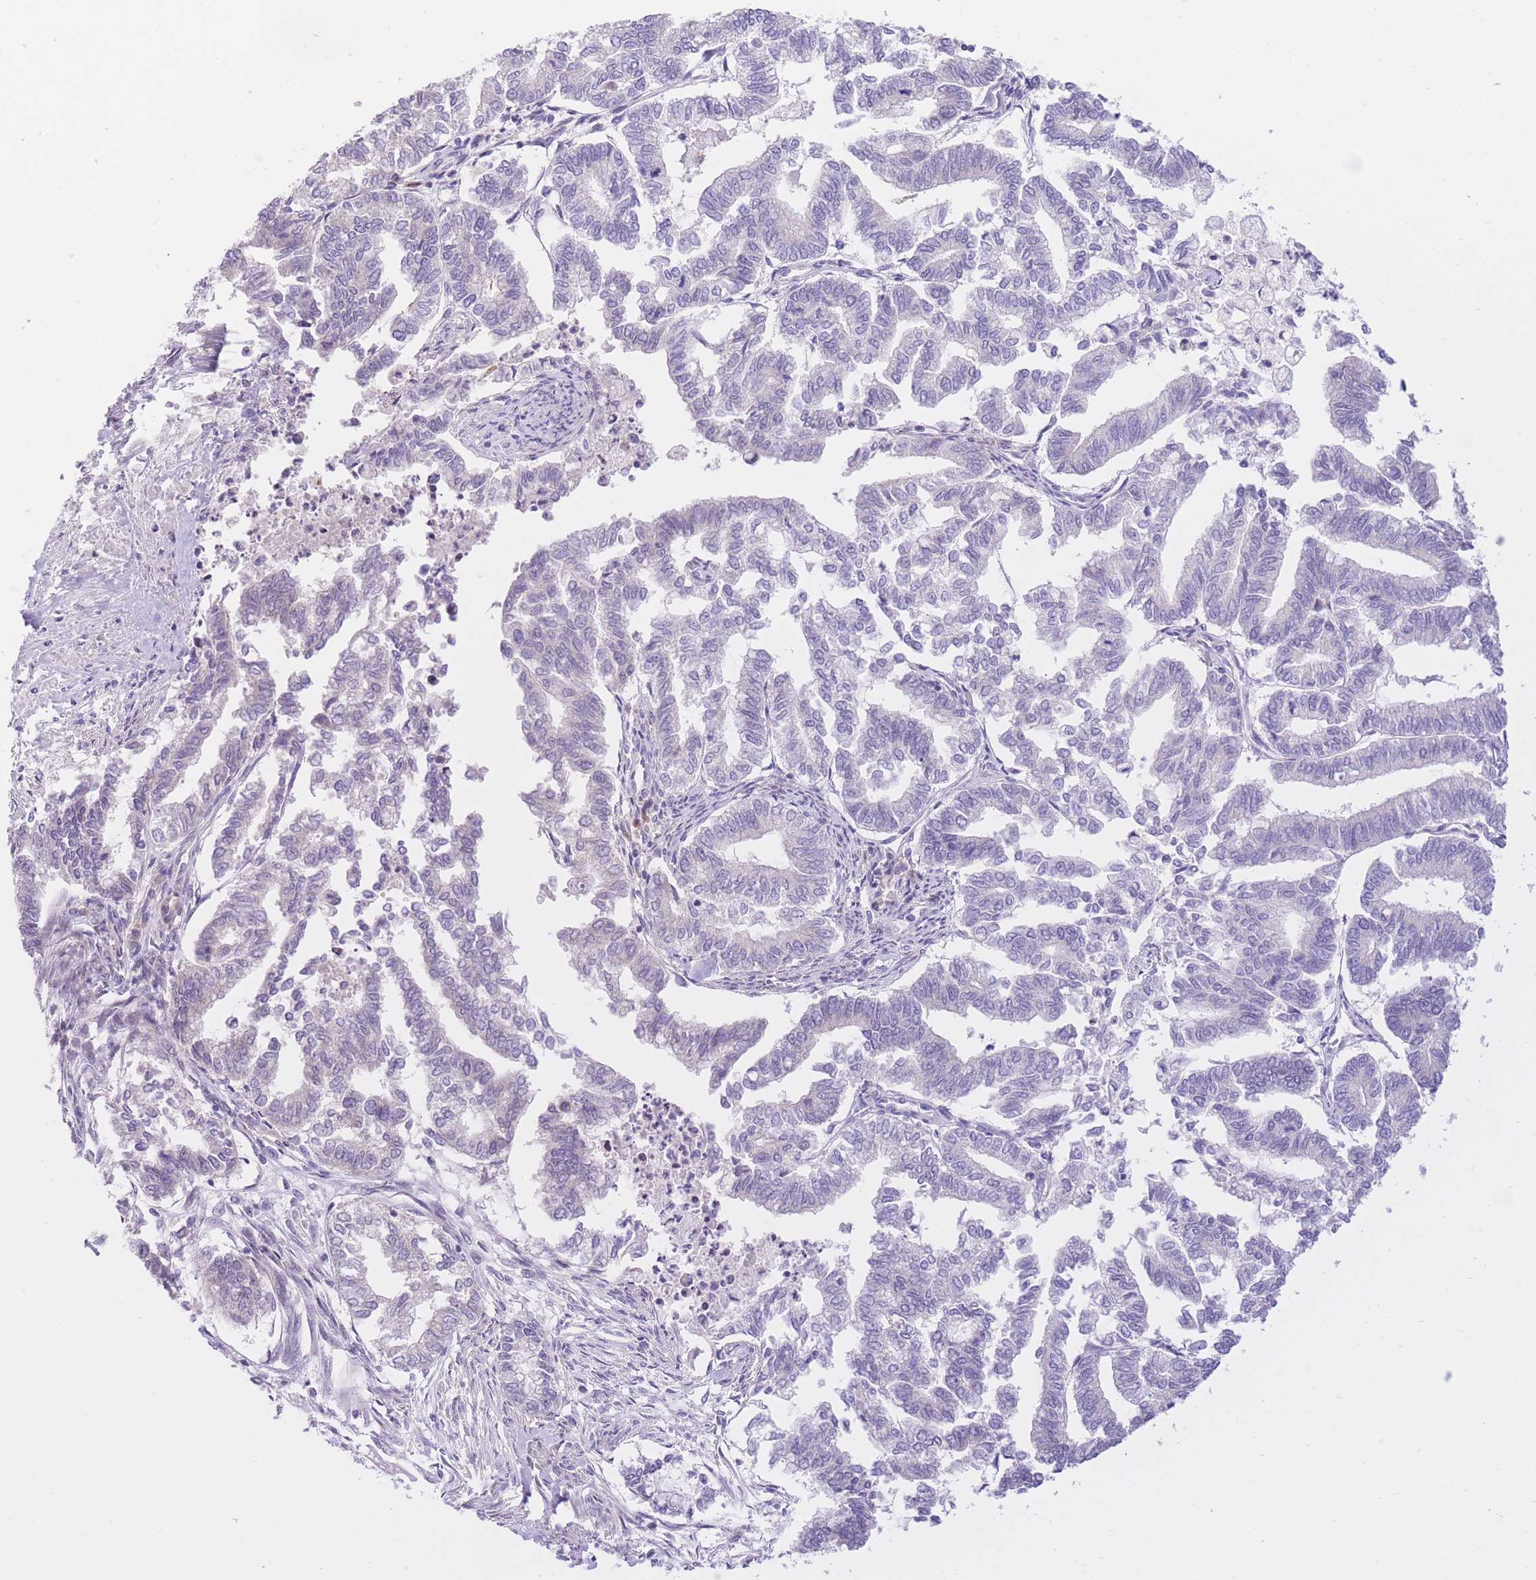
{"staining": {"intensity": "negative", "quantity": "none", "location": "none"}, "tissue": "endometrial cancer", "cell_type": "Tumor cells", "image_type": "cancer", "snomed": [{"axis": "morphology", "description": "Adenocarcinoma, NOS"}, {"axis": "topography", "description": "Endometrium"}], "caption": "Tumor cells show no significant staining in adenocarcinoma (endometrial). Nuclei are stained in blue.", "gene": "RPL39L", "patient": {"sex": "female", "age": 79}}